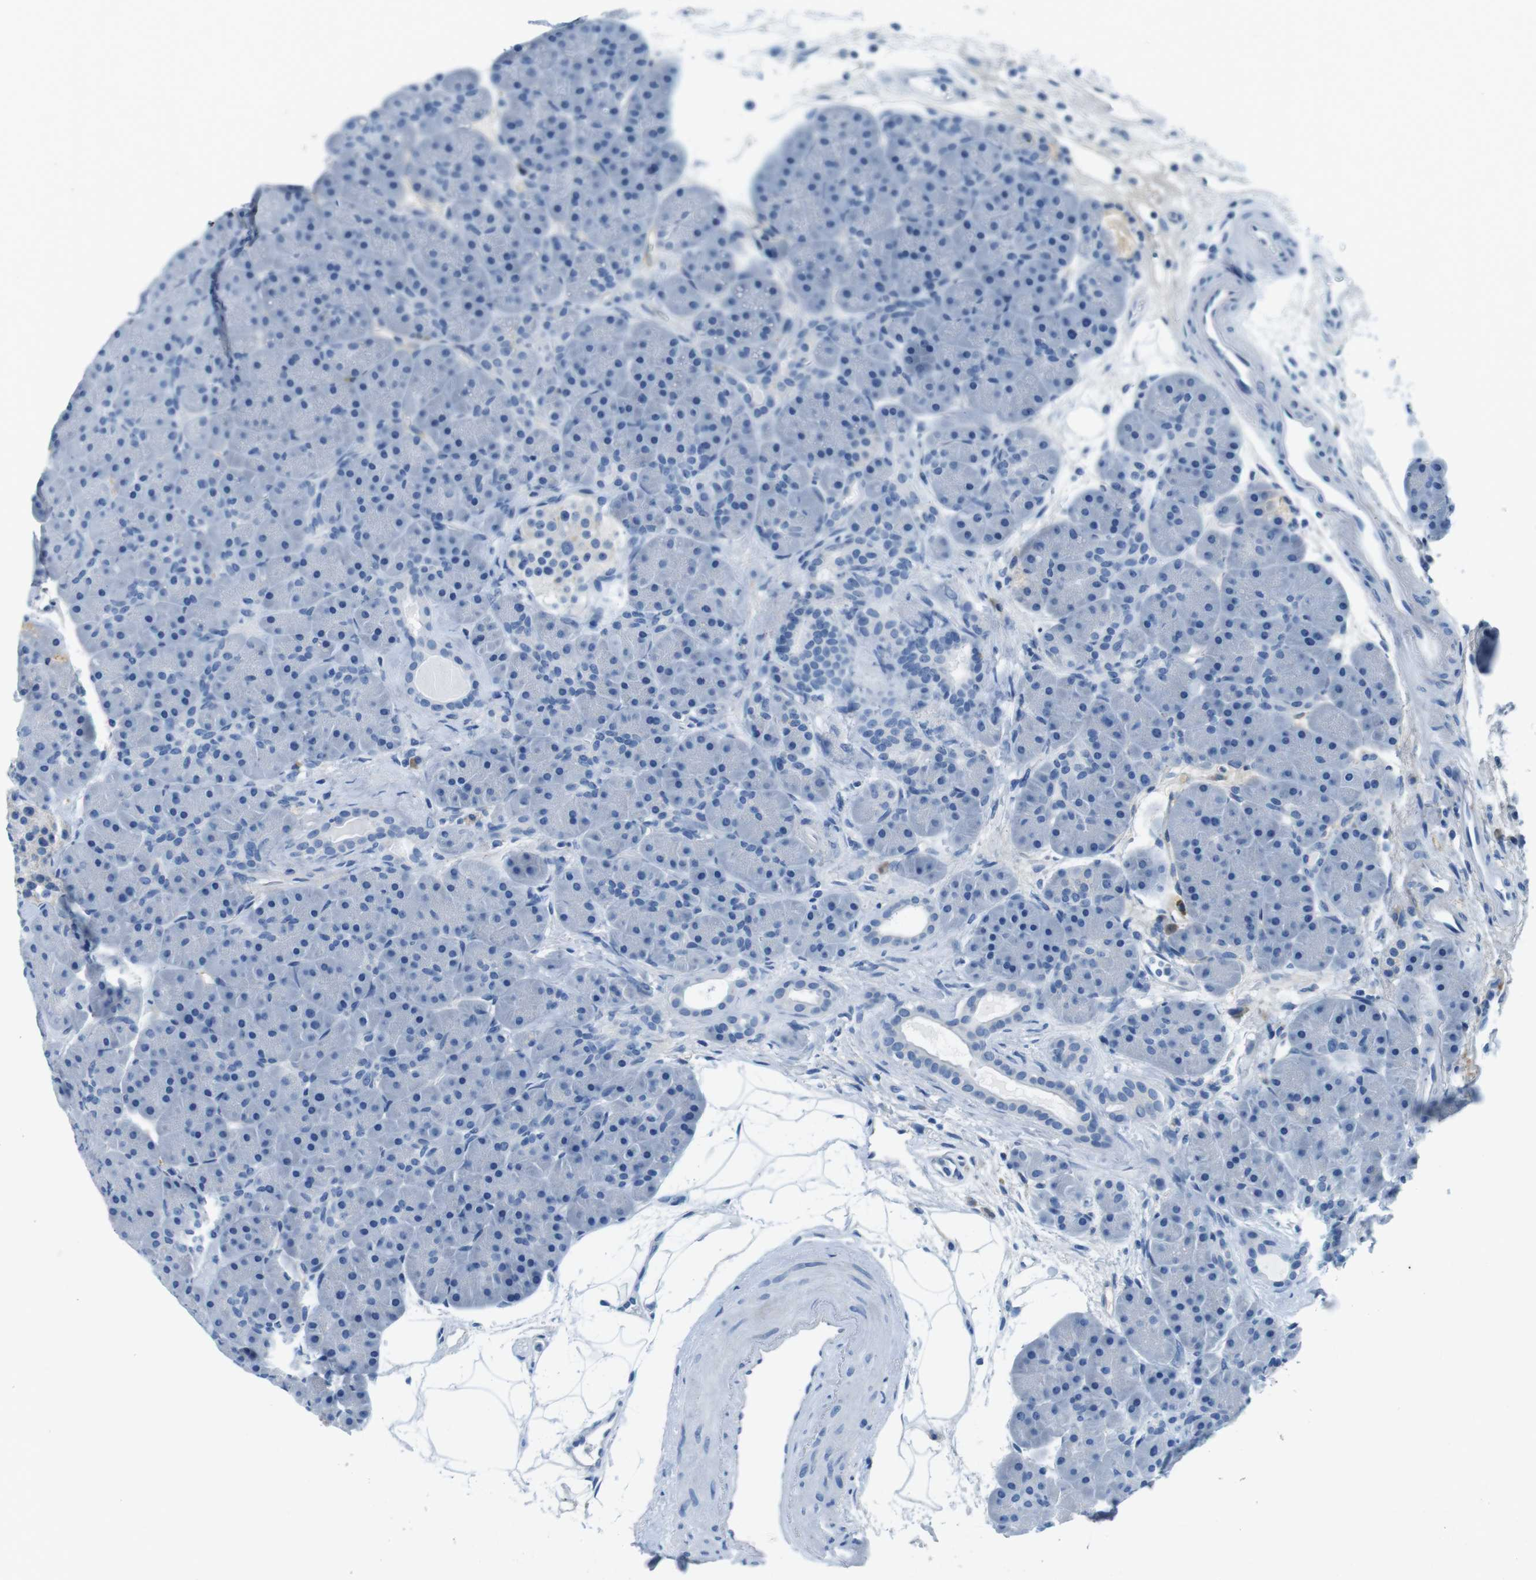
{"staining": {"intensity": "negative", "quantity": "none", "location": "none"}, "tissue": "pancreas", "cell_type": "Exocrine glandular cells", "image_type": "normal", "snomed": [{"axis": "morphology", "description": "Normal tissue, NOS"}, {"axis": "topography", "description": "Pancreas"}], "caption": "Pancreas was stained to show a protein in brown. There is no significant staining in exocrine glandular cells. The staining was performed using DAB (3,3'-diaminobenzidine) to visualize the protein expression in brown, while the nuclei were stained in blue with hematoxylin (Magnification: 20x).", "gene": "IGHD", "patient": {"sex": "male", "age": 66}}